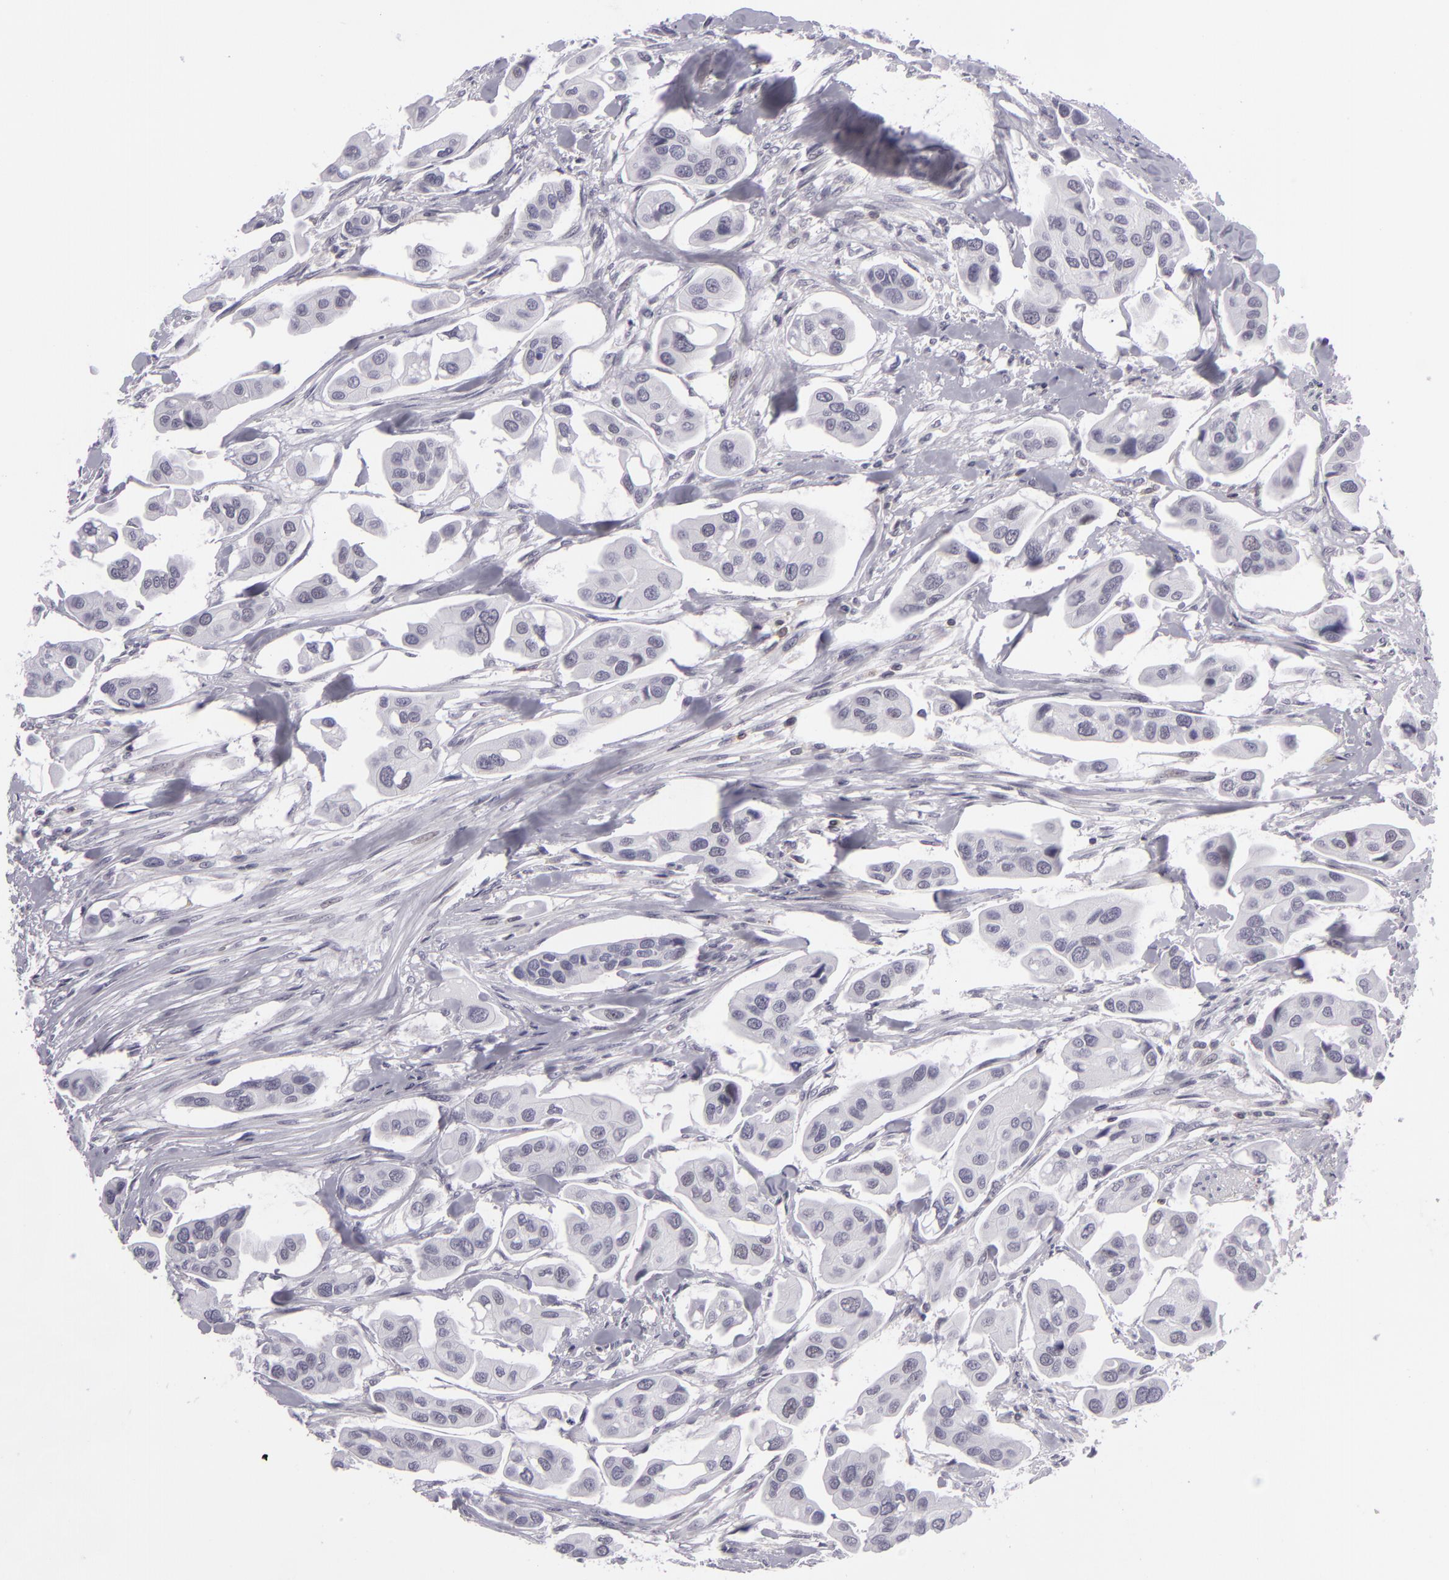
{"staining": {"intensity": "negative", "quantity": "none", "location": "none"}, "tissue": "urothelial cancer", "cell_type": "Tumor cells", "image_type": "cancer", "snomed": [{"axis": "morphology", "description": "Adenocarcinoma, NOS"}, {"axis": "topography", "description": "Urinary bladder"}], "caption": "This micrograph is of urothelial cancer stained with immunohistochemistry (IHC) to label a protein in brown with the nuclei are counter-stained blue. There is no expression in tumor cells.", "gene": "KCNAB2", "patient": {"sex": "male", "age": 61}}